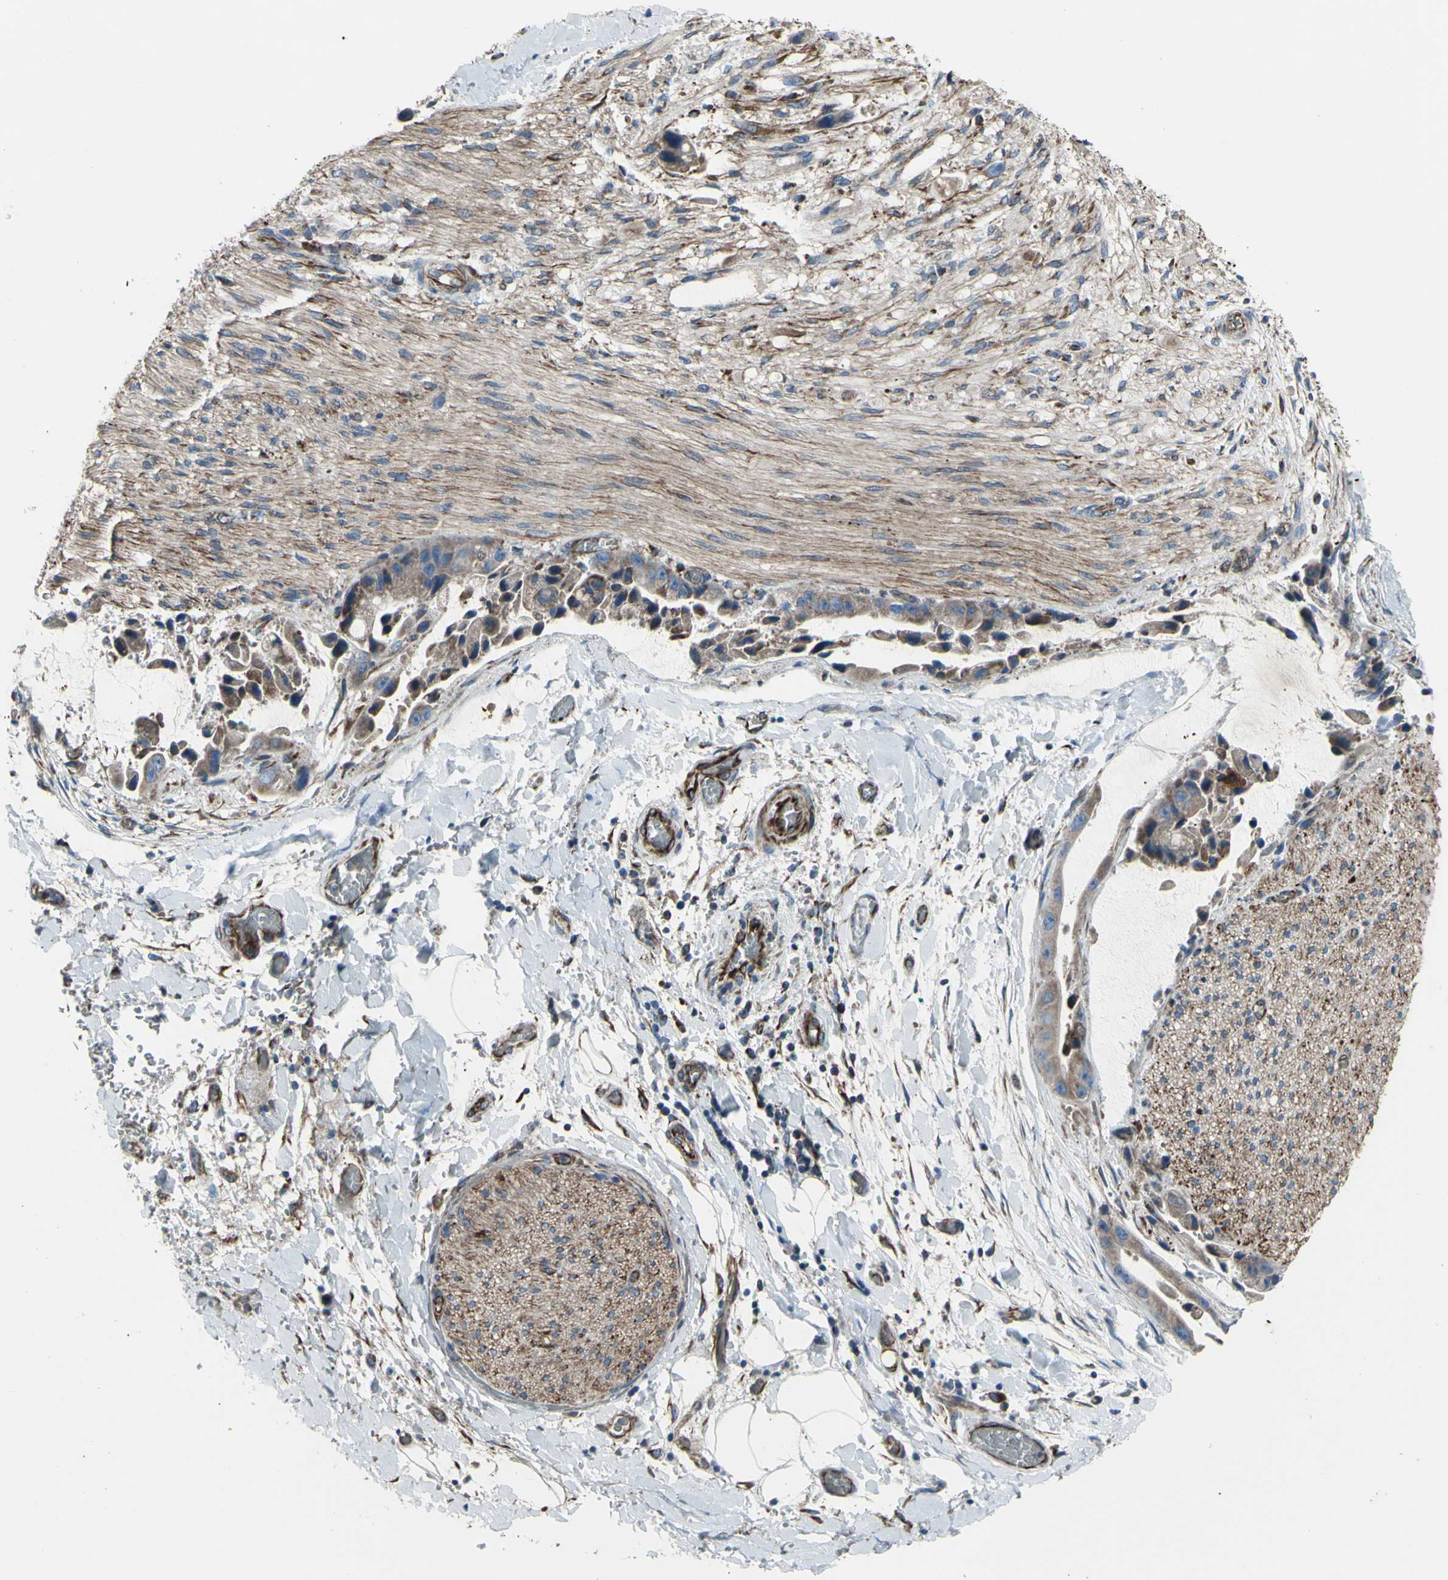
{"staining": {"intensity": "moderate", "quantity": ">75%", "location": "cytoplasmic/membranous"}, "tissue": "adipose tissue", "cell_type": "Adipocytes", "image_type": "normal", "snomed": [{"axis": "morphology", "description": "Normal tissue, NOS"}, {"axis": "morphology", "description": "Cholangiocarcinoma"}, {"axis": "topography", "description": "Liver"}, {"axis": "topography", "description": "Peripheral nerve tissue"}], "caption": "Protein expression by immunohistochemistry (IHC) displays moderate cytoplasmic/membranous staining in approximately >75% of adipocytes in benign adipose tissue. (Stains: DAB (3,3'-diaminobenzidine) in brown, nuclei in blue, Microscopy: brightfield microscopy at high magnification).", "gene": "EMC7", "patient": {"sex": "male", "age": 50}}